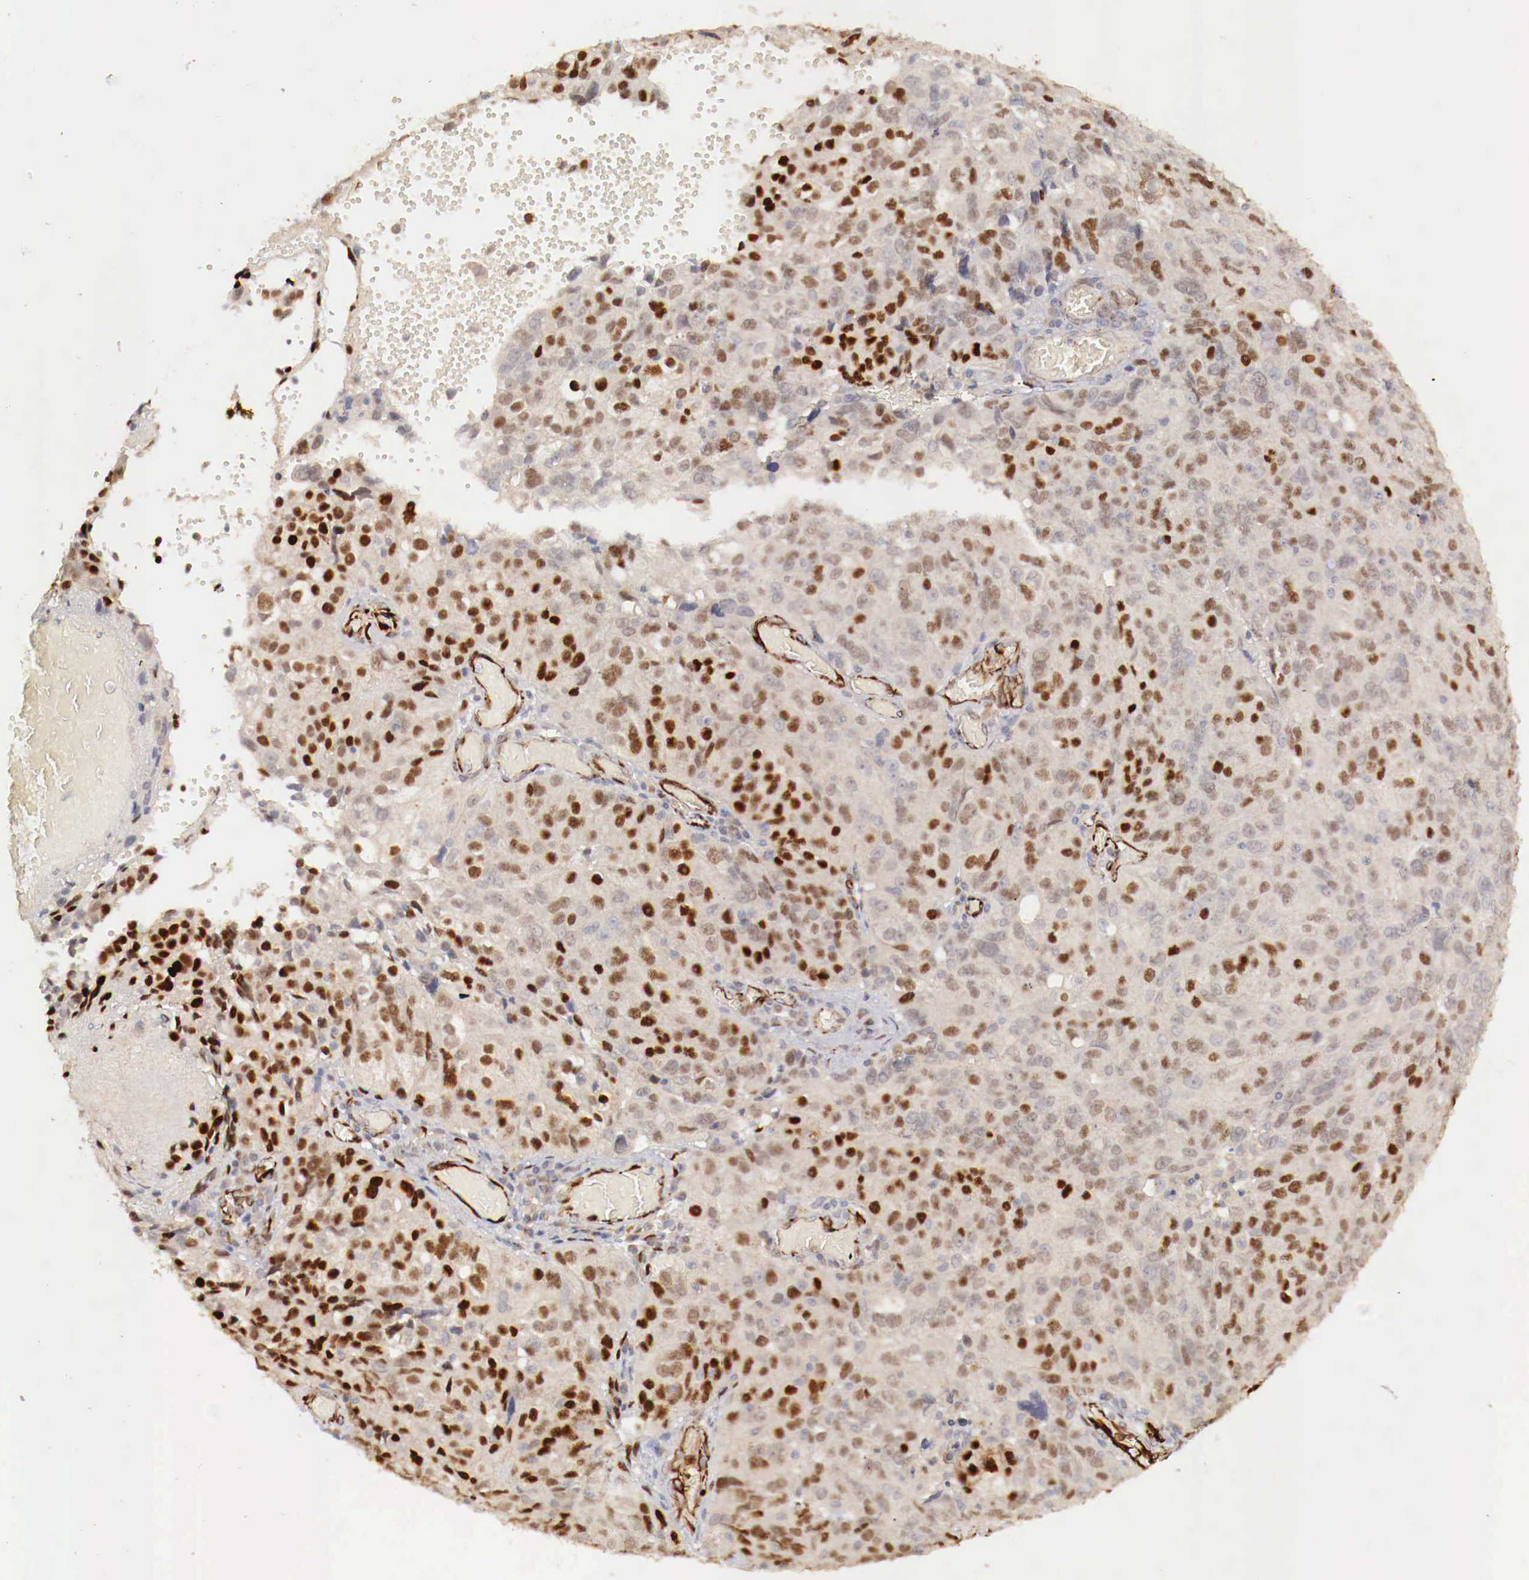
{"staining": {"intensity": "strong", "quantity": ">75%", "location": "nuclear"}, "tissue": "ovarian cancer", "cell_type": "Tumor cells", "image_type": "cancer", "snomed": [{"axis": "morphology", "description": "Carcinoma, endometroid"}, {"axis": "topography", "description": "Ovary"}], "caption": "Protein expression by immunohistochemistry shows strong nuclear positivity in about >75% of tumor cells in endometroid carcinoma (ovarian). Ihc stains the protein in brown and the nuclei are stained blue.", "gene": "WT1", "patient": {"sex": "female", "age": 75}}